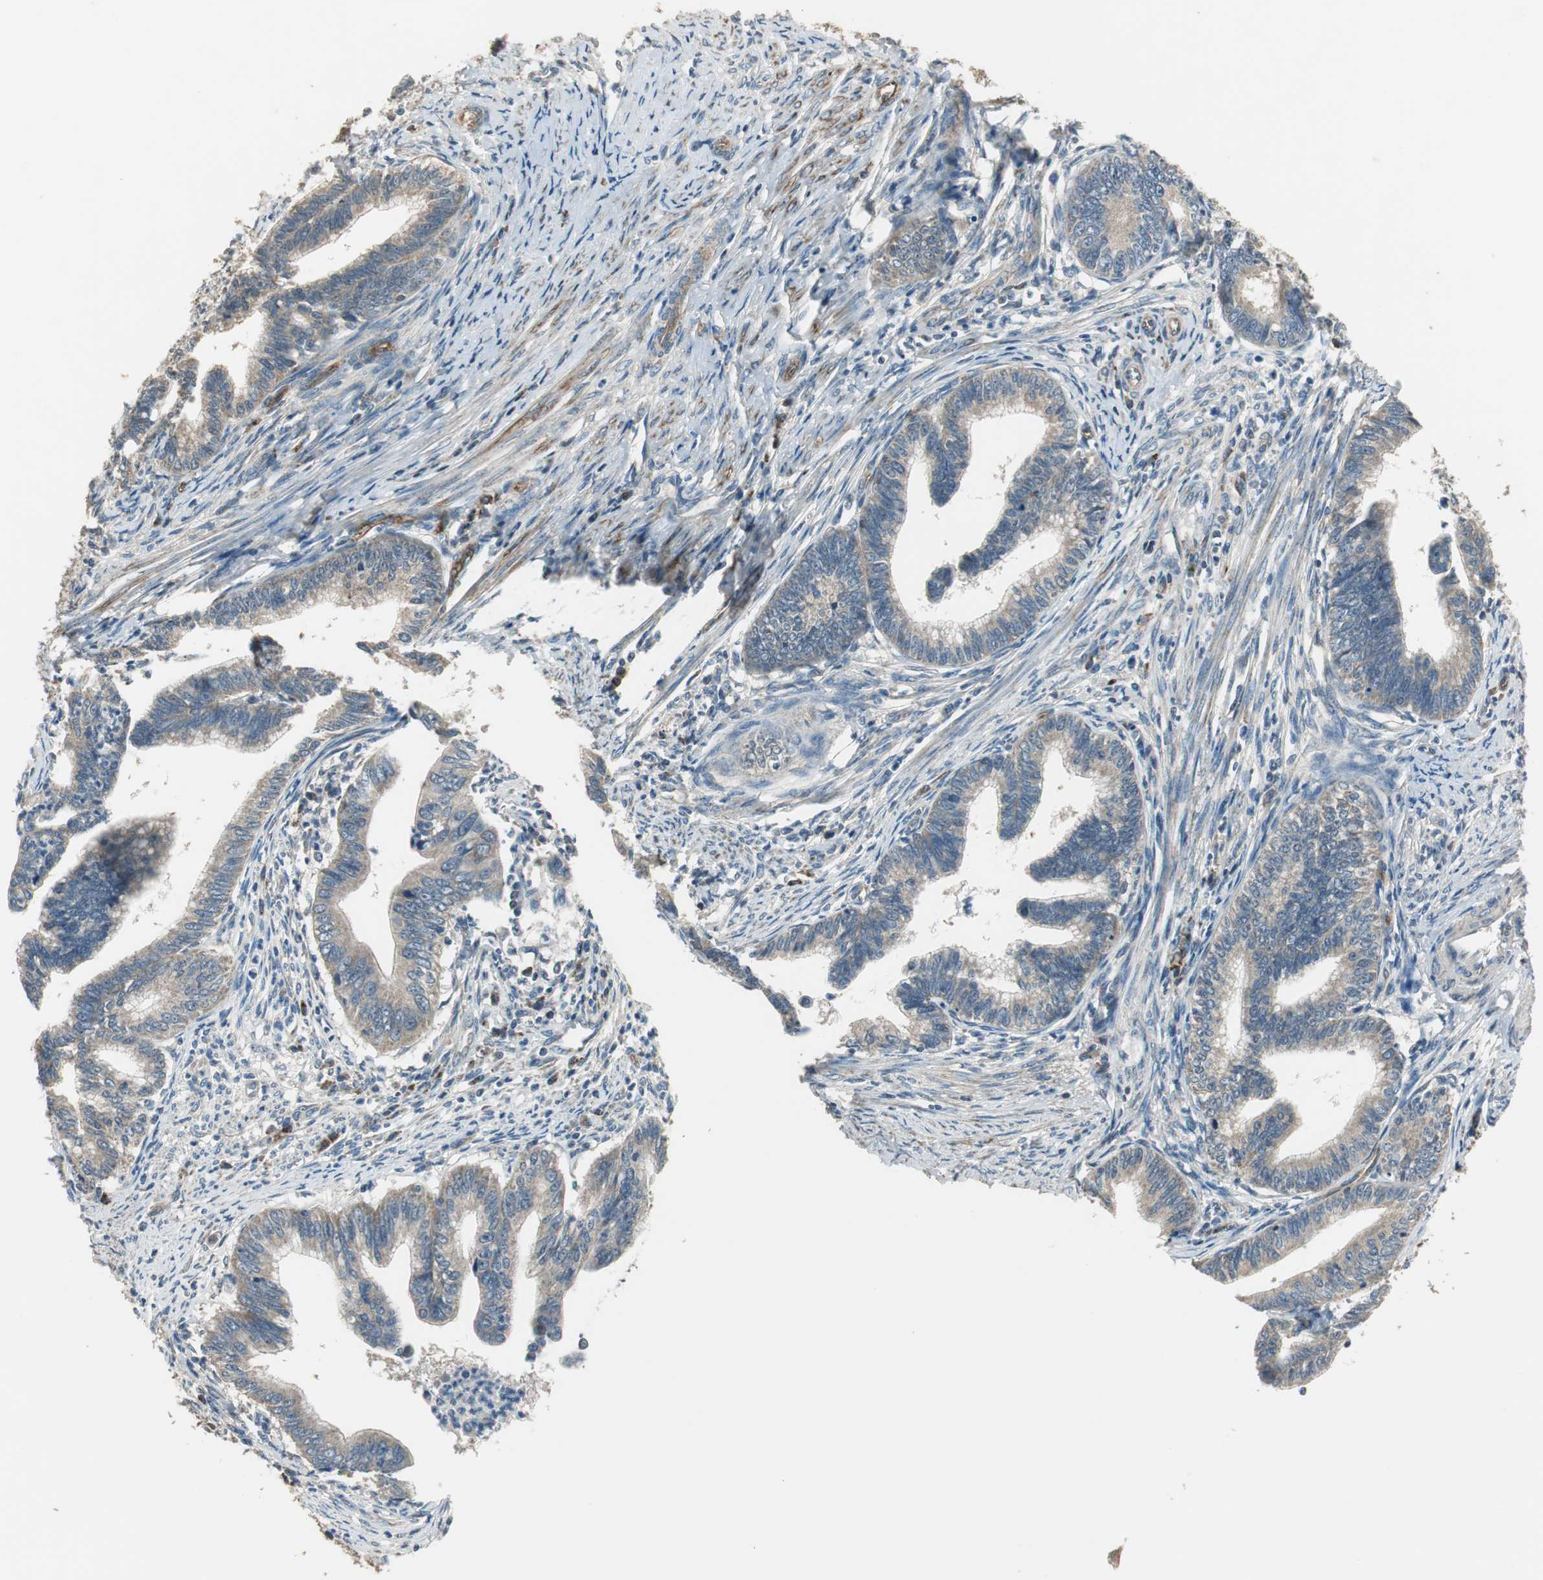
{"staining": {"intensity": "weak", "quantity": ">75%", "location": "cytoplasmic/membranous"}, "tissue": "cervical cancer", "cell_type": "Tumor cells", "image_type": "cancer", "snomed": [{"axis": "morphology", "description": "Adenocarcinoma, NOS"}, {"axis": "topography", "description": "Cervix"}], "caption": "This is a micrograph of immunohistochemistry staining of cervical cancer (adenocarcinoma), which shows weak staining in the cytoplasmic/membranous of tumor cells.", "gene": "MSTO1", "patient": {"sex": "female", "age": 36}}